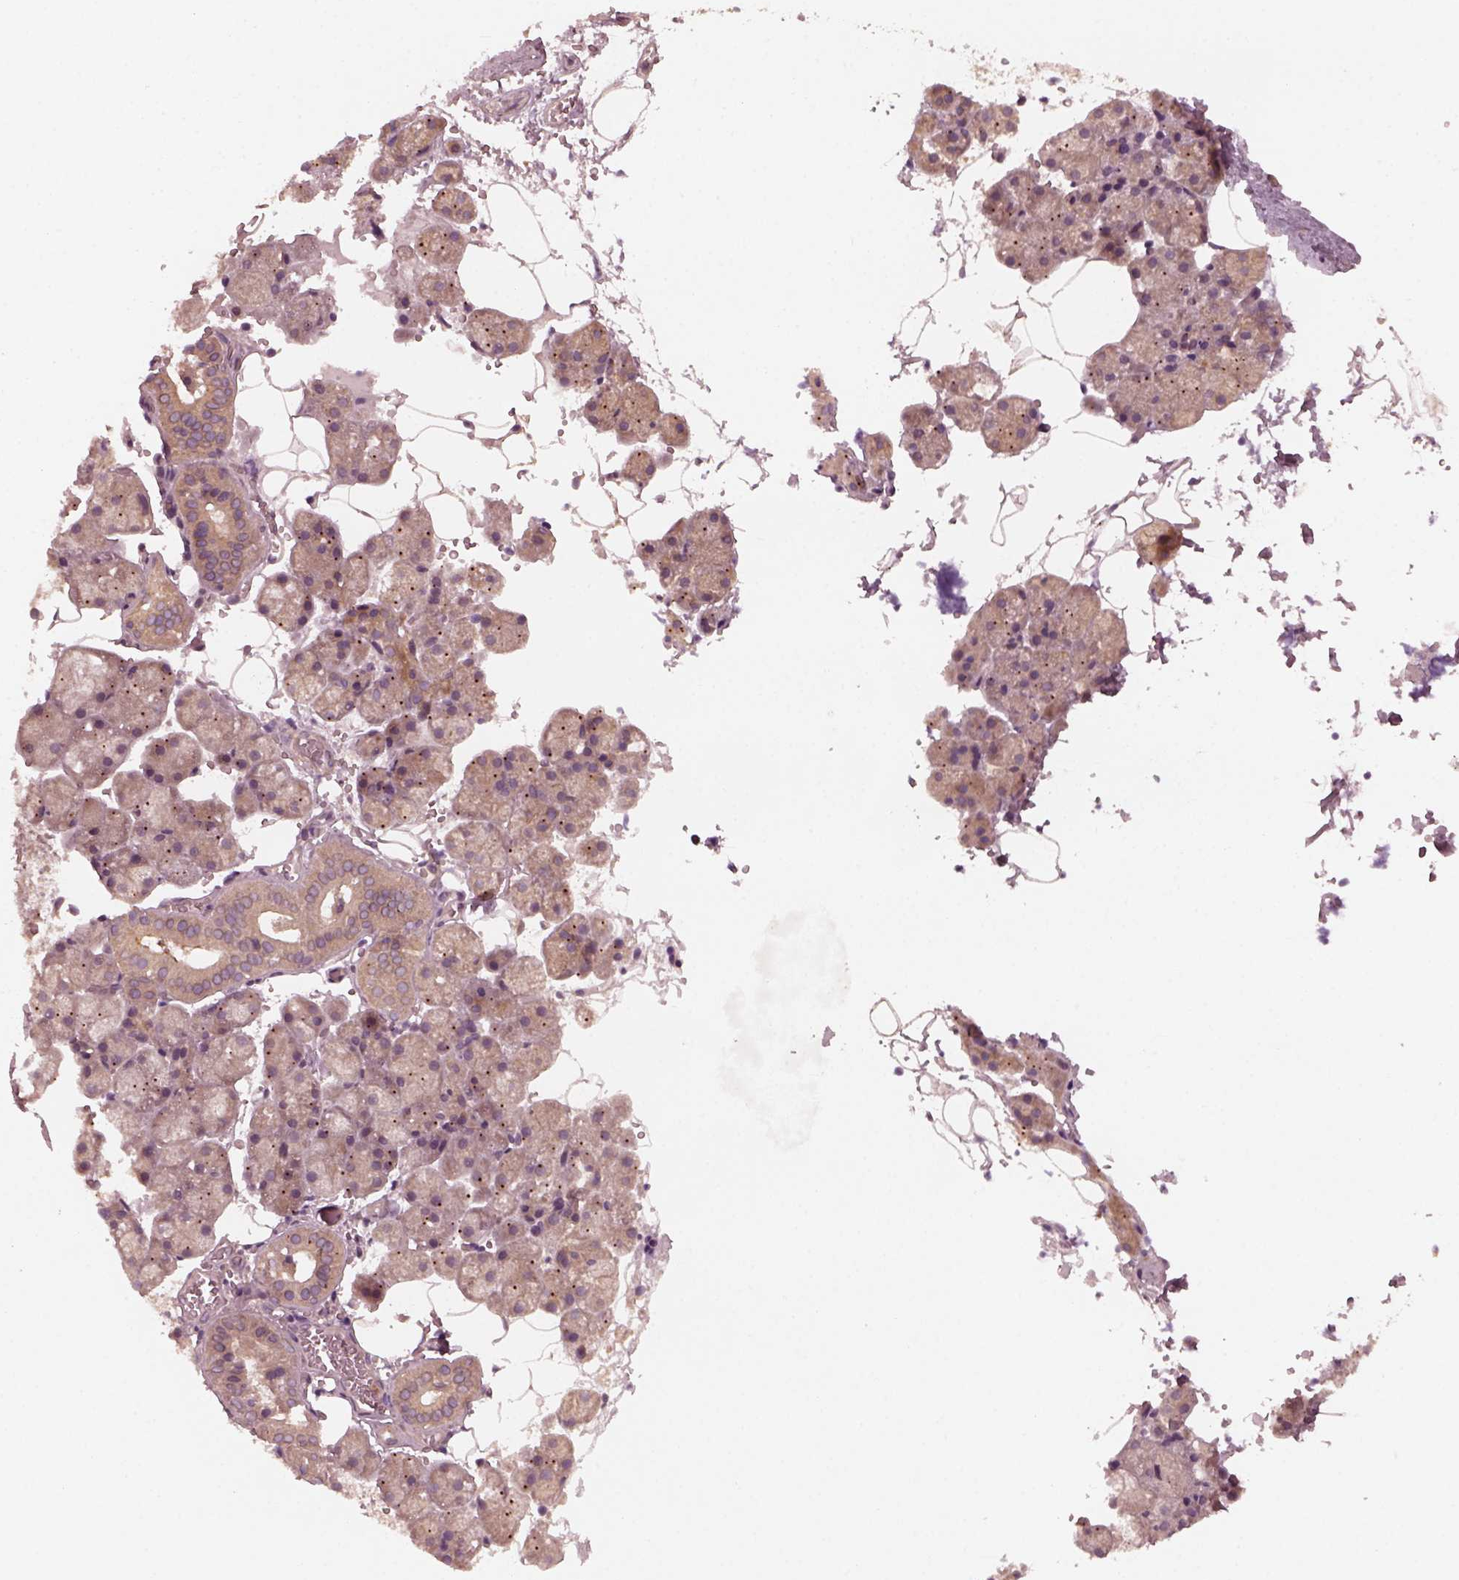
{"staining": {"intensity": "moderate", "quantity": "25%-75%", "location": "cytoplasmic/membranous"}, "tissue": "salivary gland", "cell_type": "Glandular cells", "image_type": "normal", "snomed": [{"axis": "morphology", "description": "Normal tissue, NOS"}, {"axis": "topography", "description": "Salivary gland"}], "caption": "DAB immunohistochemical staining of normal human salivary gland reveals moderate cytoplasmic/membranous protein staining in approximately 25%-75% of glandular cells. Nuclei are stained in blue.", "gene": "FAF2", "patient": {"sex": "male", "age": 38}}